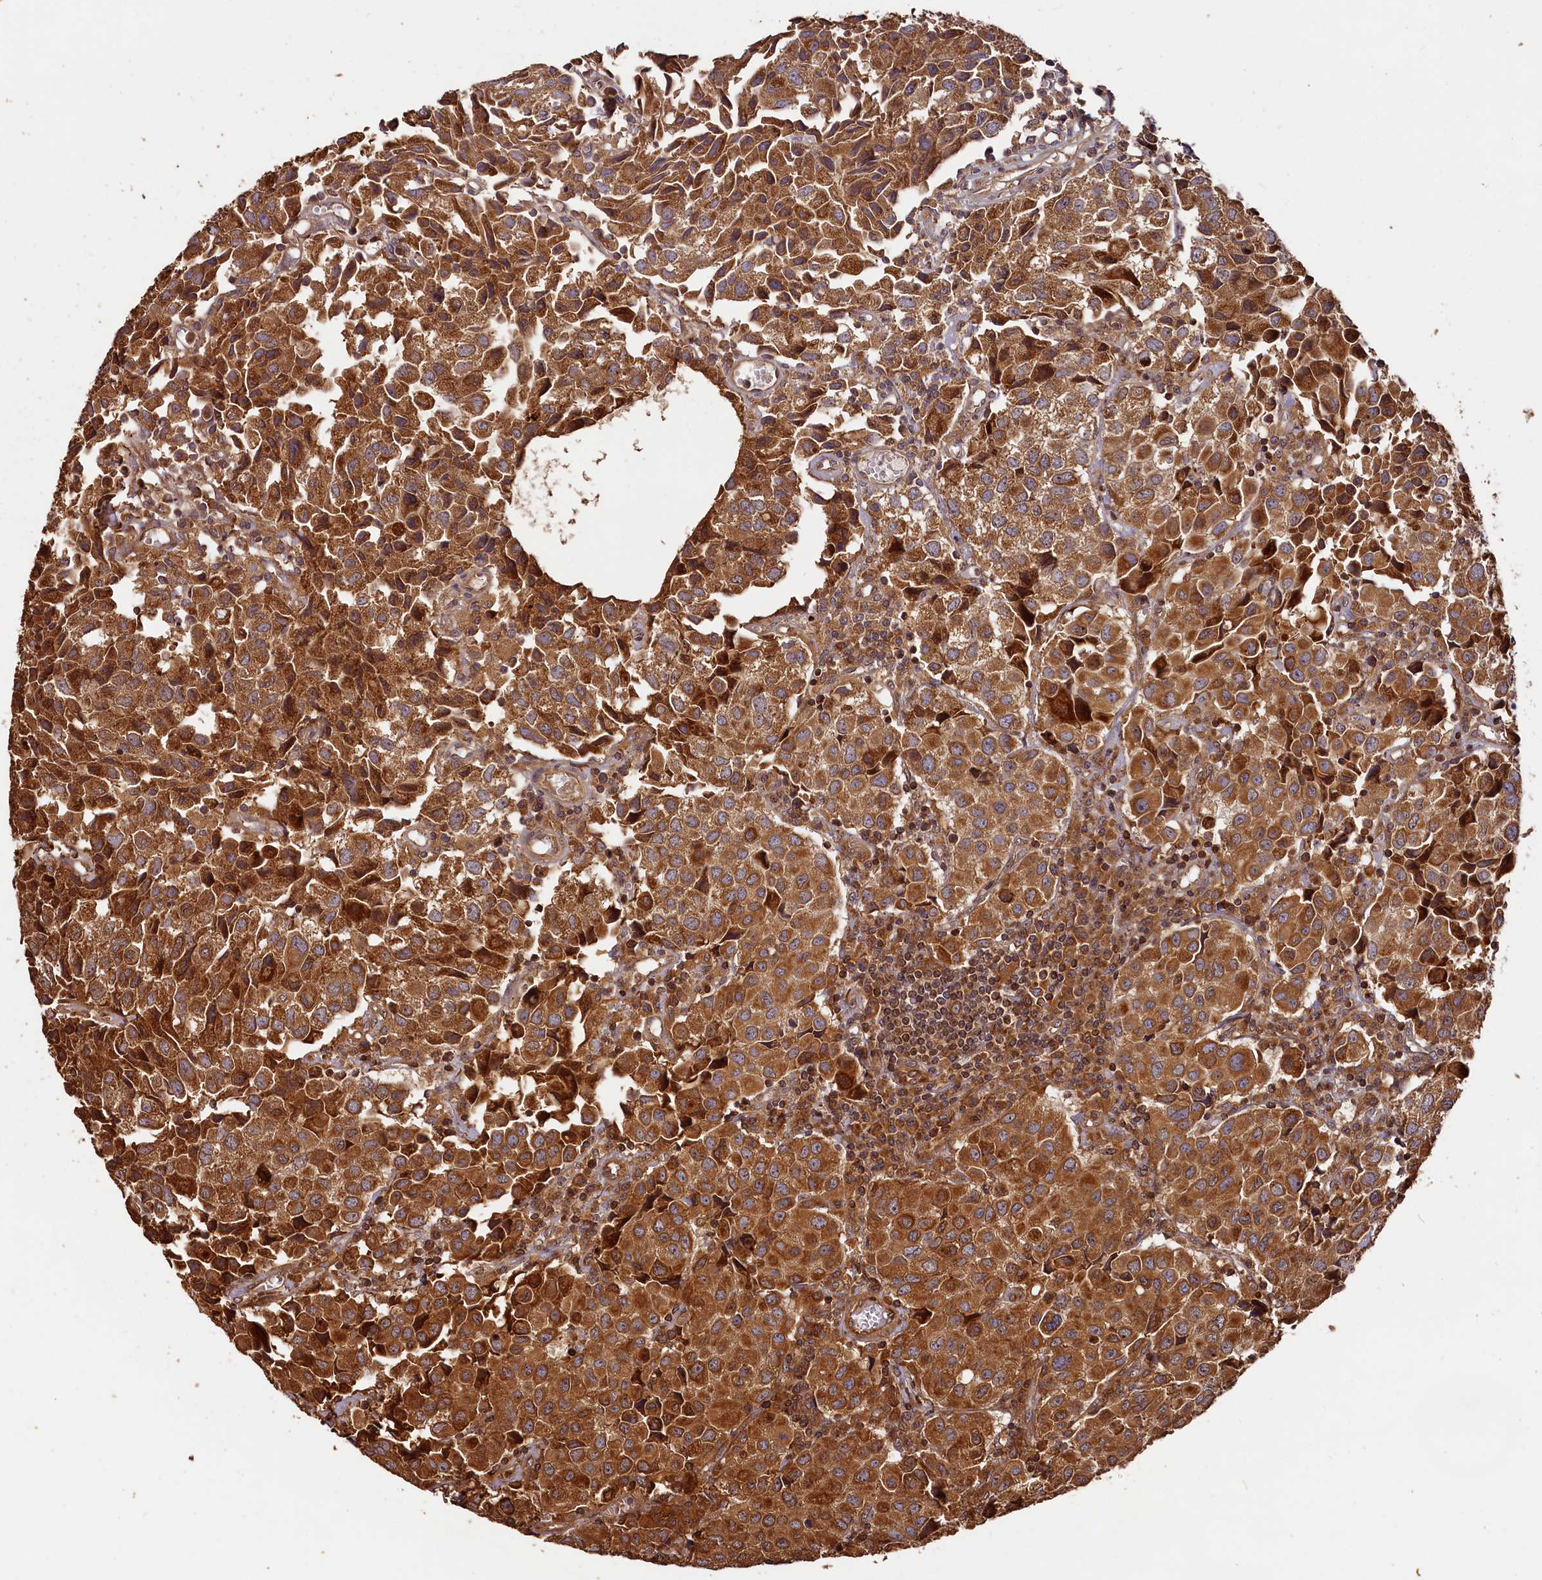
{"staining": {"intensity": "strong", "quantity": ">75%", "location": "cytoplasmic/membranous"}, "tissue": "urothelial cancer", "cell_type": "Tumor cells", "image_type": "cancer", "snomed": [{"axis": "morphology", "description": "Urothelial carcinoma, High grade"}, {"axis": "topography", "description": "Urinary bladder"}], "caption": "A photomicrograph of urothelial carcinoma (high-grade) stained for a protein shows strong cytoplasmic/membranous brown staining in tumor cells.", "gene": "HMOX2", "patient": {"sex": "female", "age": 75}}